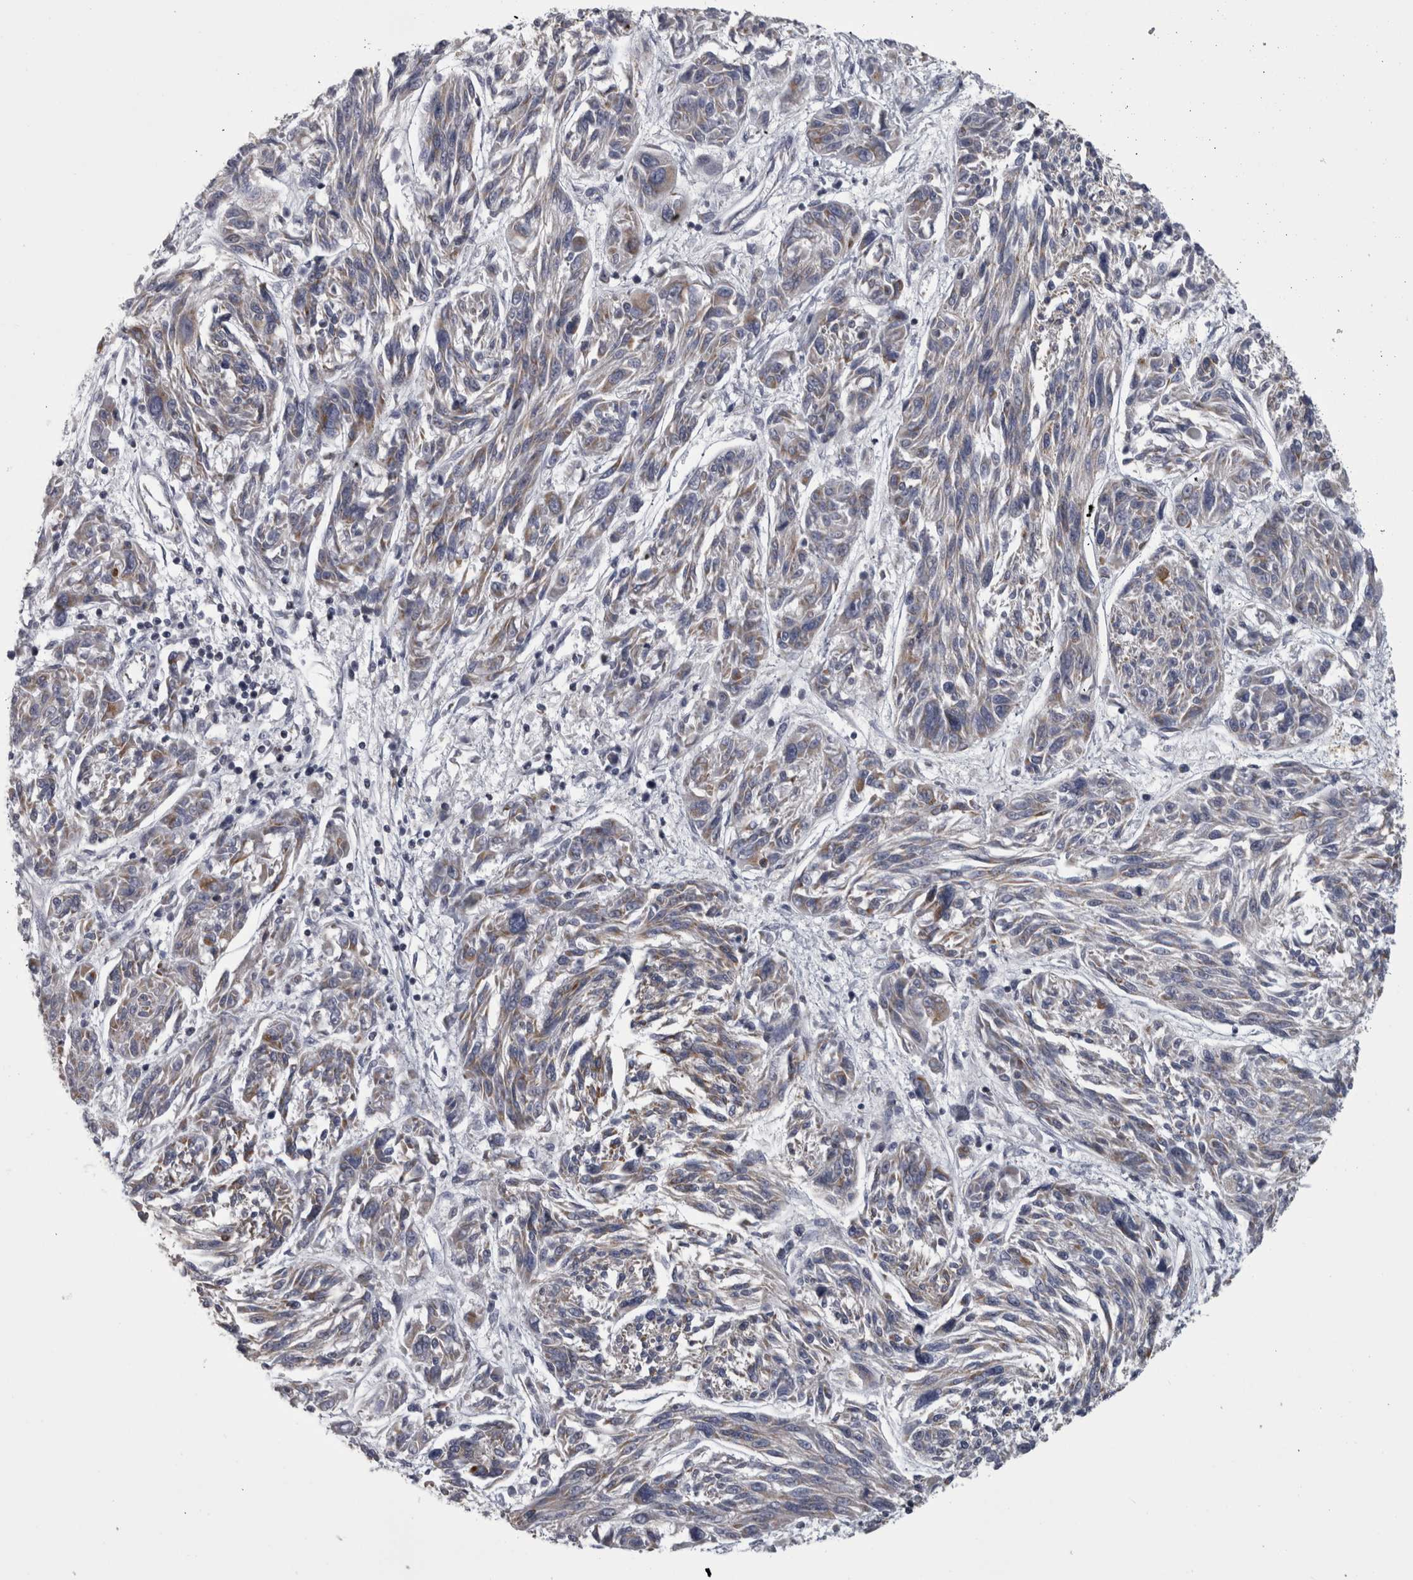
{"staining": {"intensity": "weak", "quantity": ">75%", "location": "cytoplasmic/membranous"}, "tissue": "melanoma", "cell_type": "Tumor cells", "image_type": "cancer", "snomed": [{"axis": "morphology", "description": "Malignant melanoma, NOS"}, {"axis": "topography", "description": "Skin"}], "caption": "A brown stain shows weak cytoplasmic/membranous expression of a protein in melanoma tumor cells.", "gene": "DBT", "patient": {"sex": "male", "age": 53}}